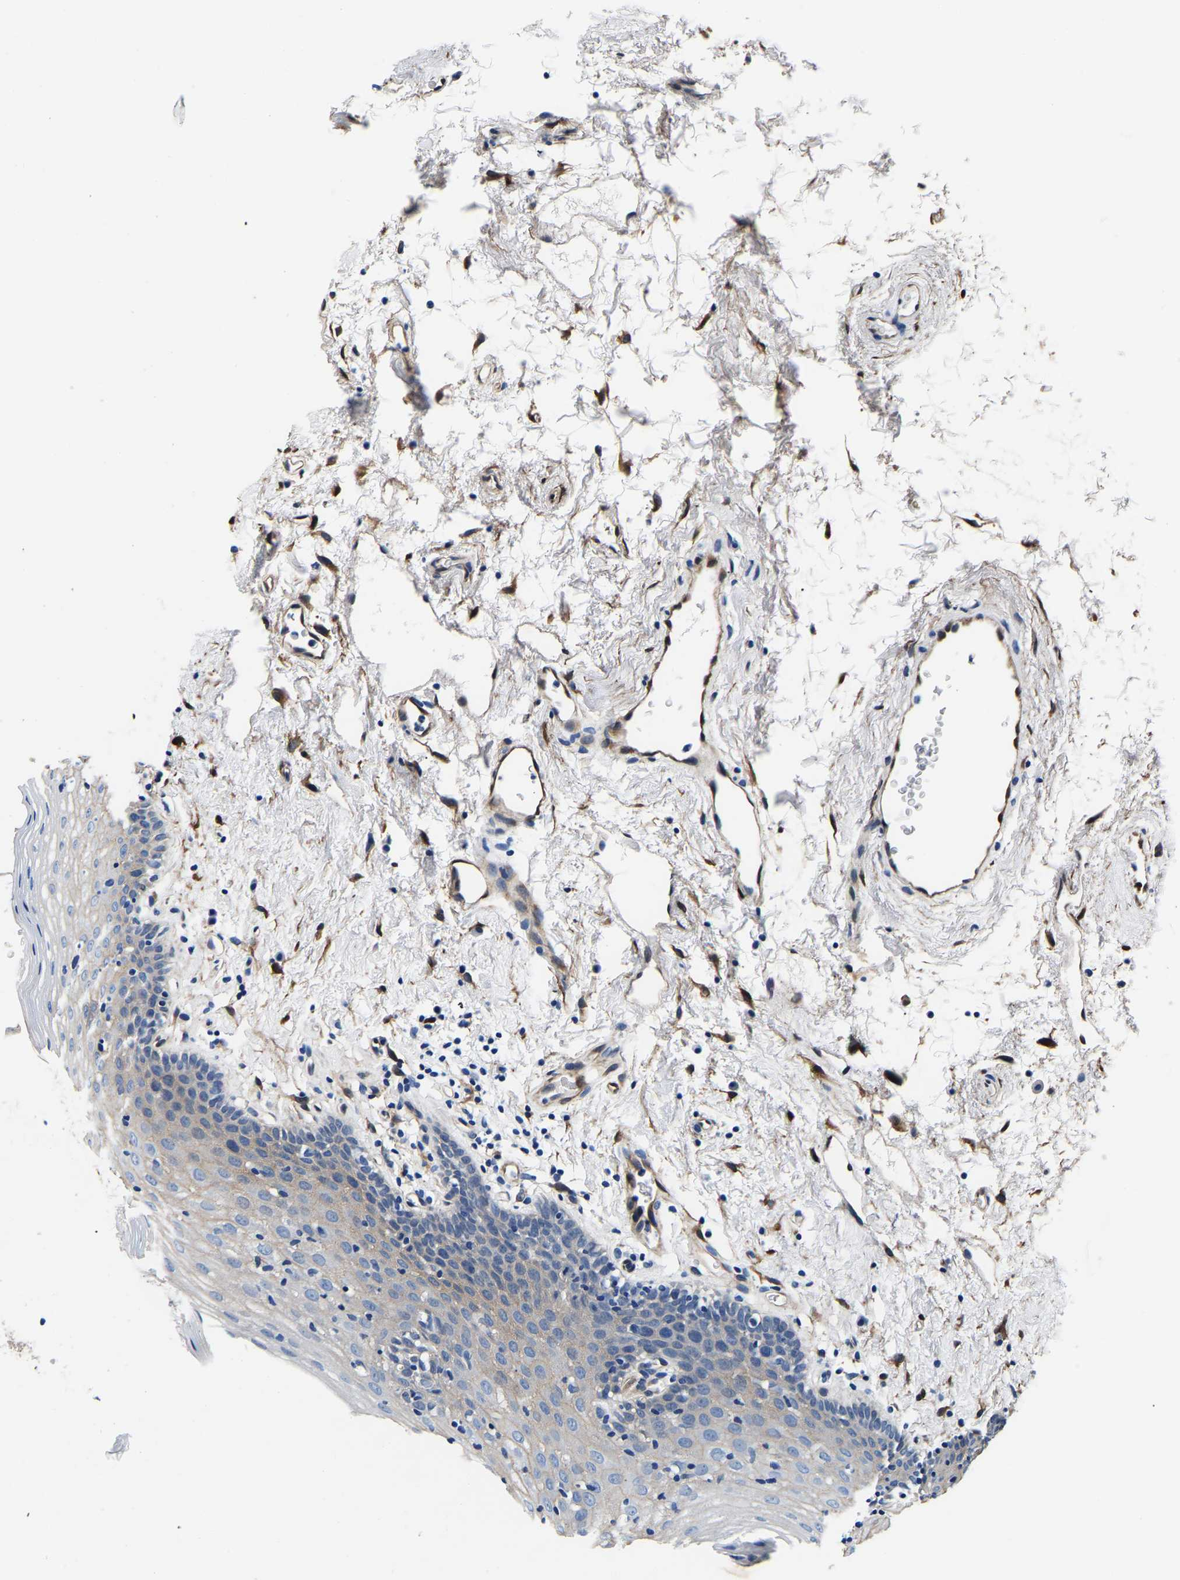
{"staining": {"intensity": "negative", "quantity": "none", "location": "none"}, "tissue": "oral mucosa", "cell_type": "Squamous epithelial cells", "image_type": "normal", "snomed": [{"axis": "morphology", "description": "Normal tissue, NOS"}, {"axis": "topography", "description": "Oral tissue"}], "caption": "IHC of normal human oral mucosa reveals no staining in squamous epithelial cells. The staining is performed using DAB (3,3'-diaminobenzidine) brown chromogen with nuclei counter-stained in using hematoxylin.", "gene": "S100A13", "patient": {"sex": "male", "age": 66}}